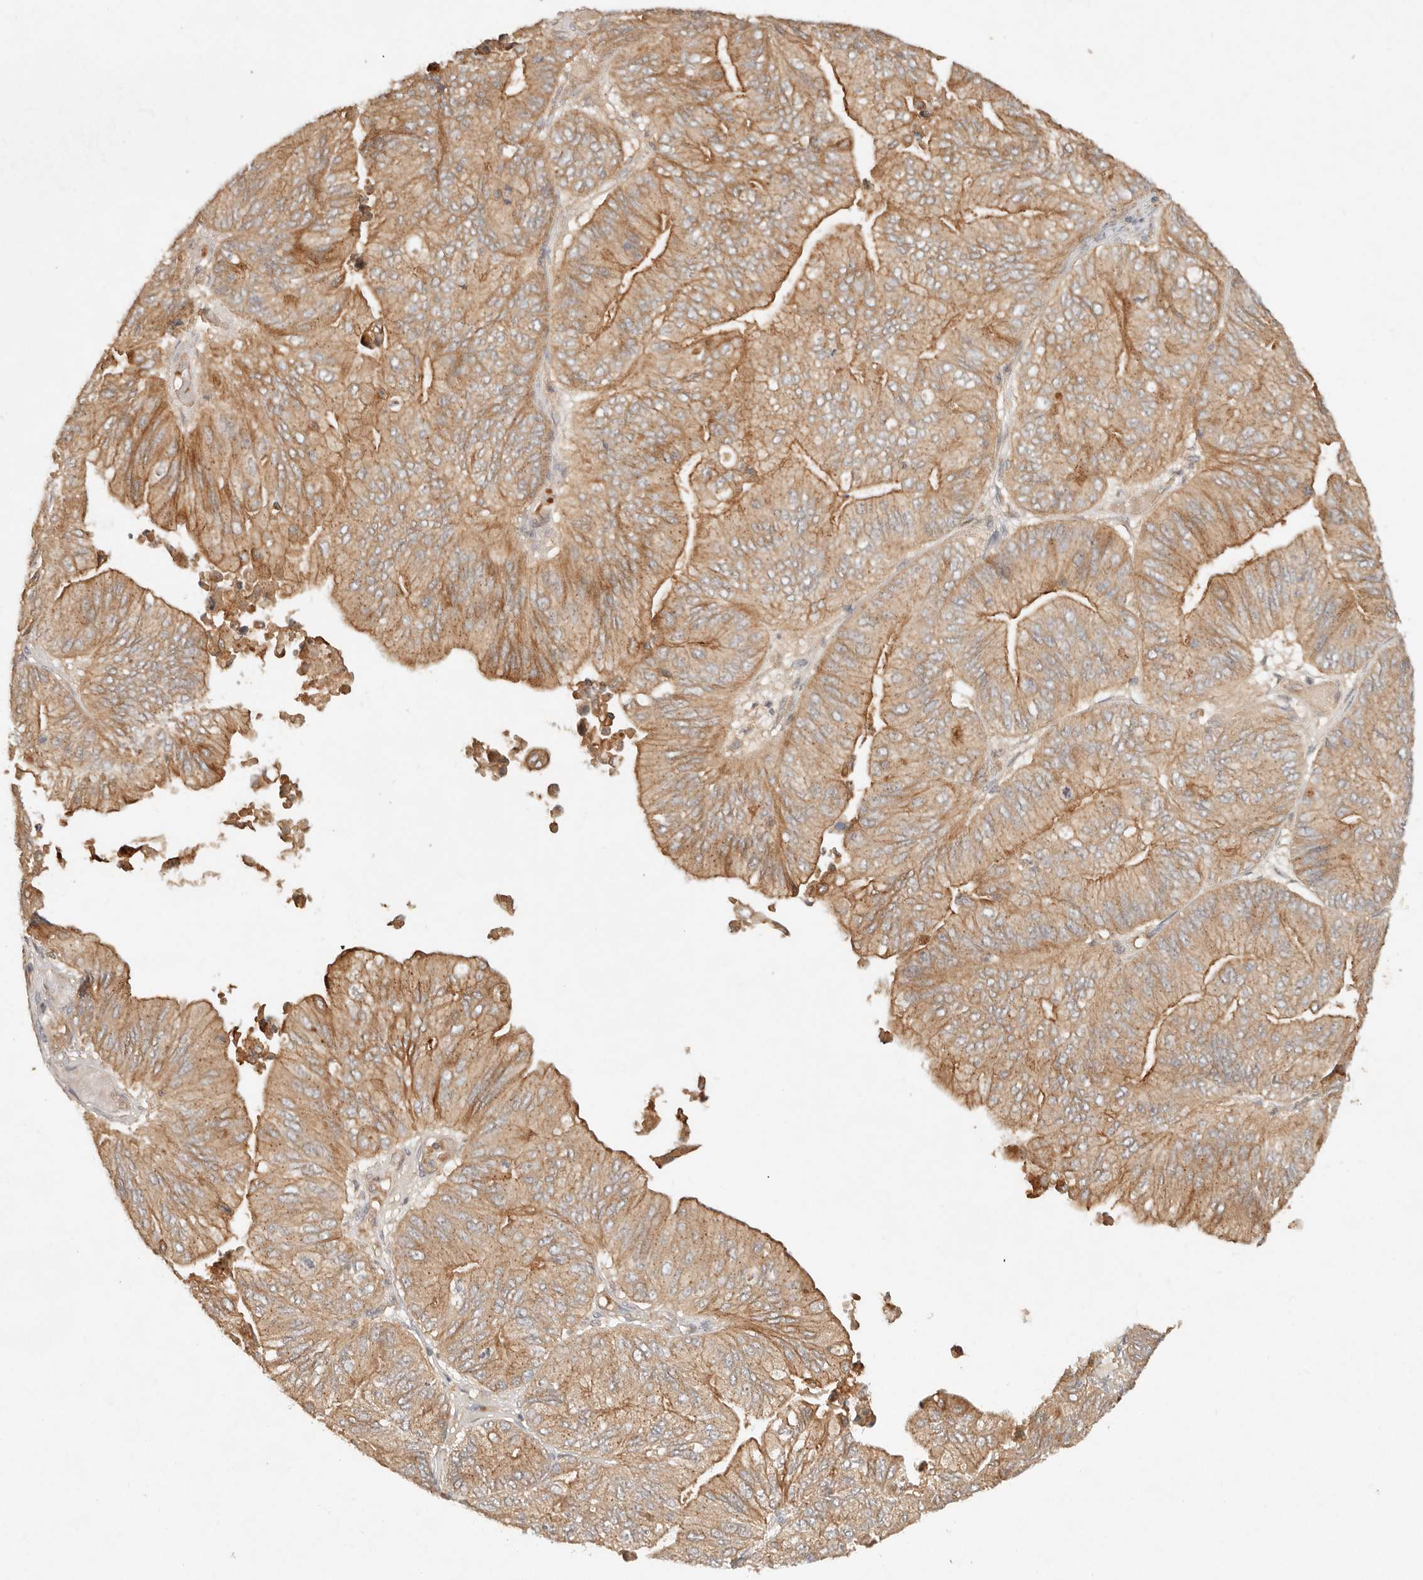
{"staining": {"intensity": "strong", "quantity": "25%-75%", "location": "cytoplasmic/membranous"}, "tissue": "ovarian cancer", "cell_type": "Tumor cells", "image_type": "cancer", "snomed": [{"axis": "morphology", "description": "Cystadenocarcinoma, mucinous, NOS"}, {"axis": "topography", "description": "Ovary"}], "caption": "An image of ovarian cancer (mucinous cystadenocarcinoma) stained for a protein exhibits strong cytoplasmic/membranous brown staining in tumor cells.", "gene": "HECTD3", "patient": {"sex": "female", "age": 61}}